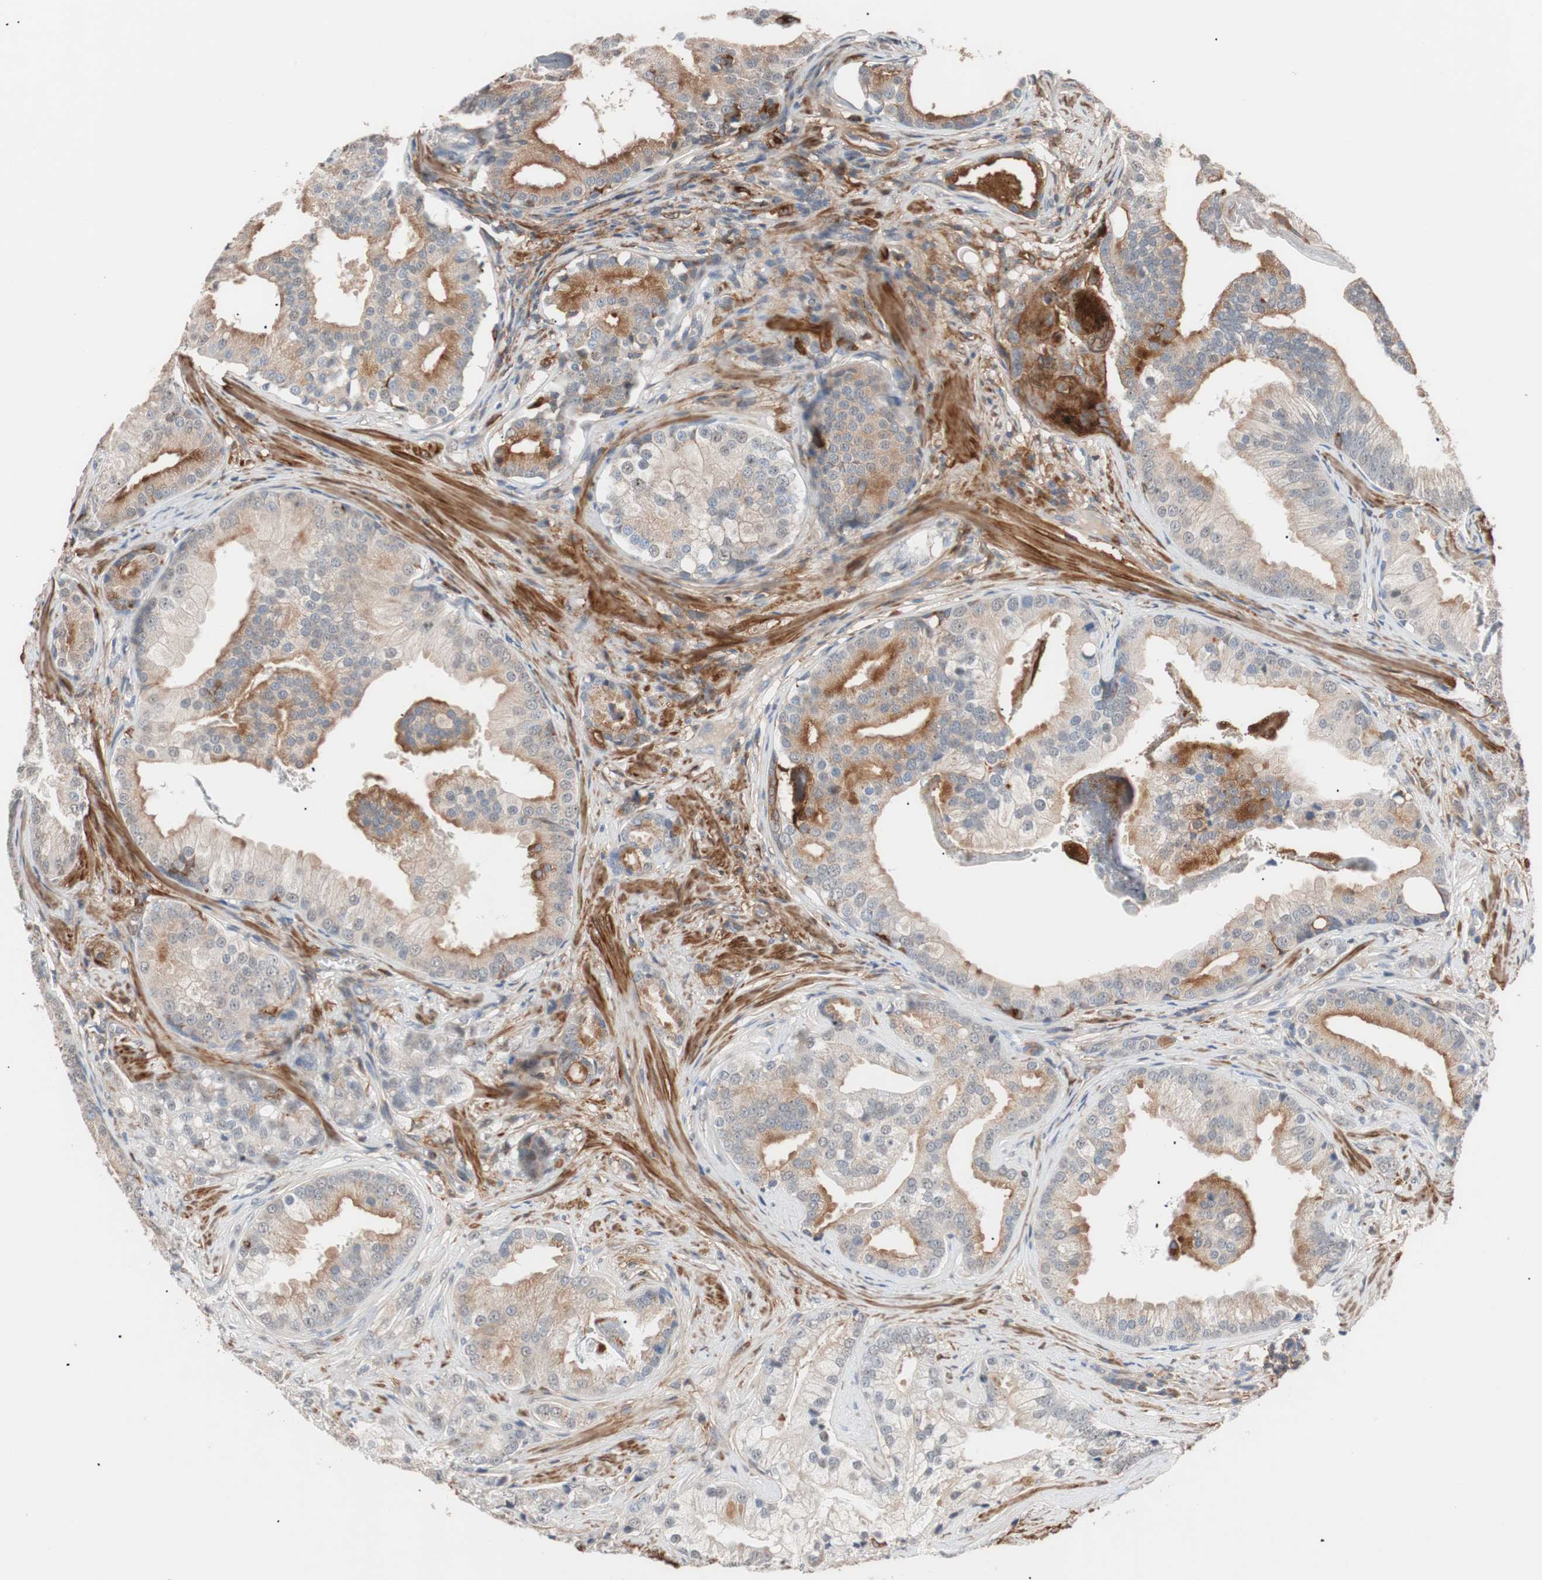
{"staining": {"intensity": "weak", "quantity": "<25%", "location": "cytoplasmic/membranous"}, "tissue": "prostate cancer", "cell_type": "Tumor cells", "image_type": "cancer", "snomed": [{"axis": "morphology", "description": "Adenocarcinoma, Low grade"}, {"axis": "topography", "description": "Prostate"}], "caption": "Prostate cancer (adenocarcinoma (low-grade)) was stained to show a protein in brown. There is no significant staining in tumor cells.", "gene": "LITAF", "patient": {"sex": "male", "age": 58}}